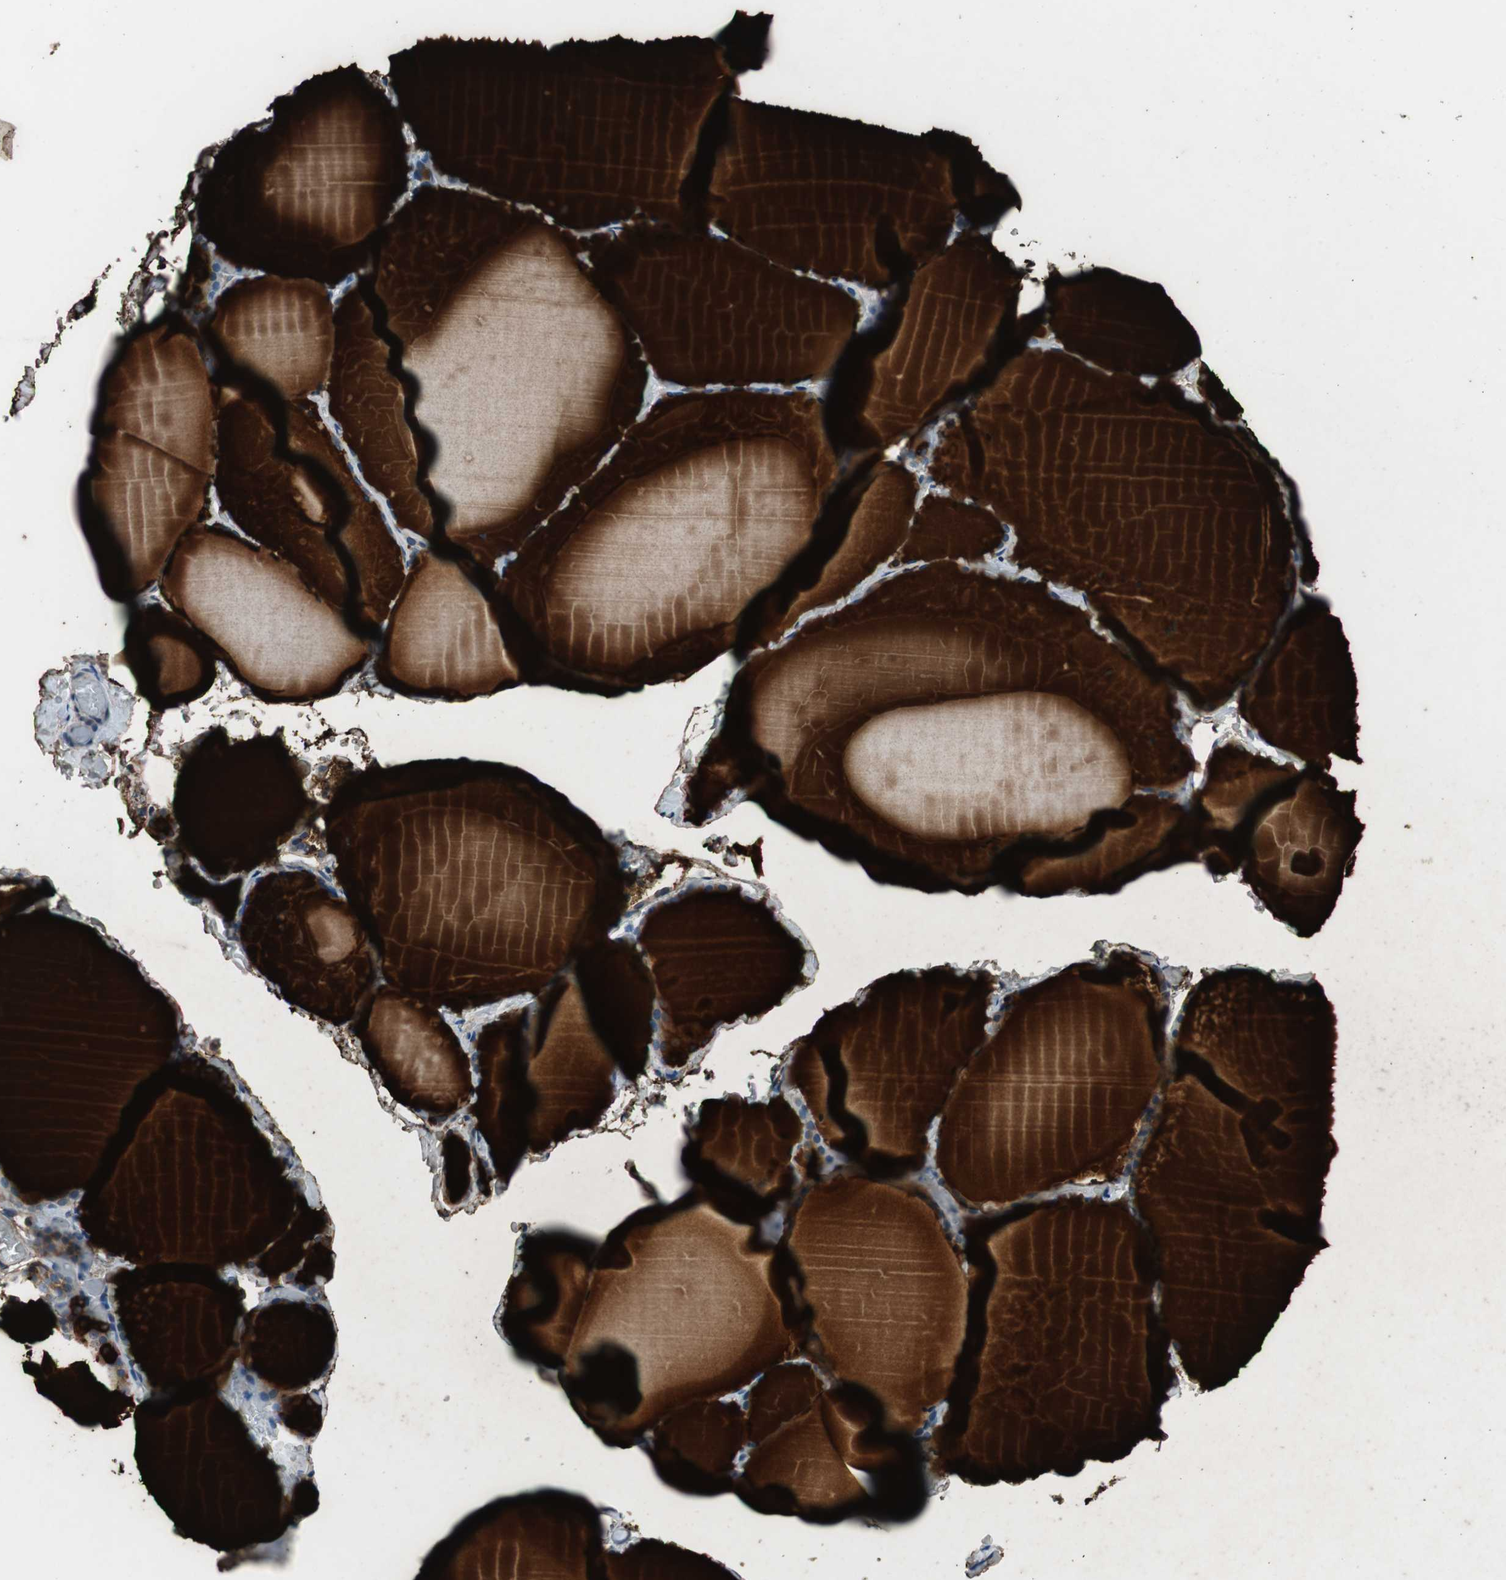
{"staining": {"intensity": "weak", "quantity": ">75%", "location": "cytoplasmic/membranous"}, "tissue": "thyroid gland", "cell_type": "Glandular cells", "image_type": "normal", "snomed": [{"axis": "morphology", "description": "Normal tissue, NOS"}, {"axis": "topography", "description": "Thyroid gland"}], "caption": "Brown immunohistochemical staining in unremarkable thyroid gland displays weak cytoplasmic/membranous expression in about >75% of glandular cells. (DAB IHC, brown staining for protein, blue staining for nuclei).", "gene": "PI4KB", "patient": {"sex": "female", "age": 22}}